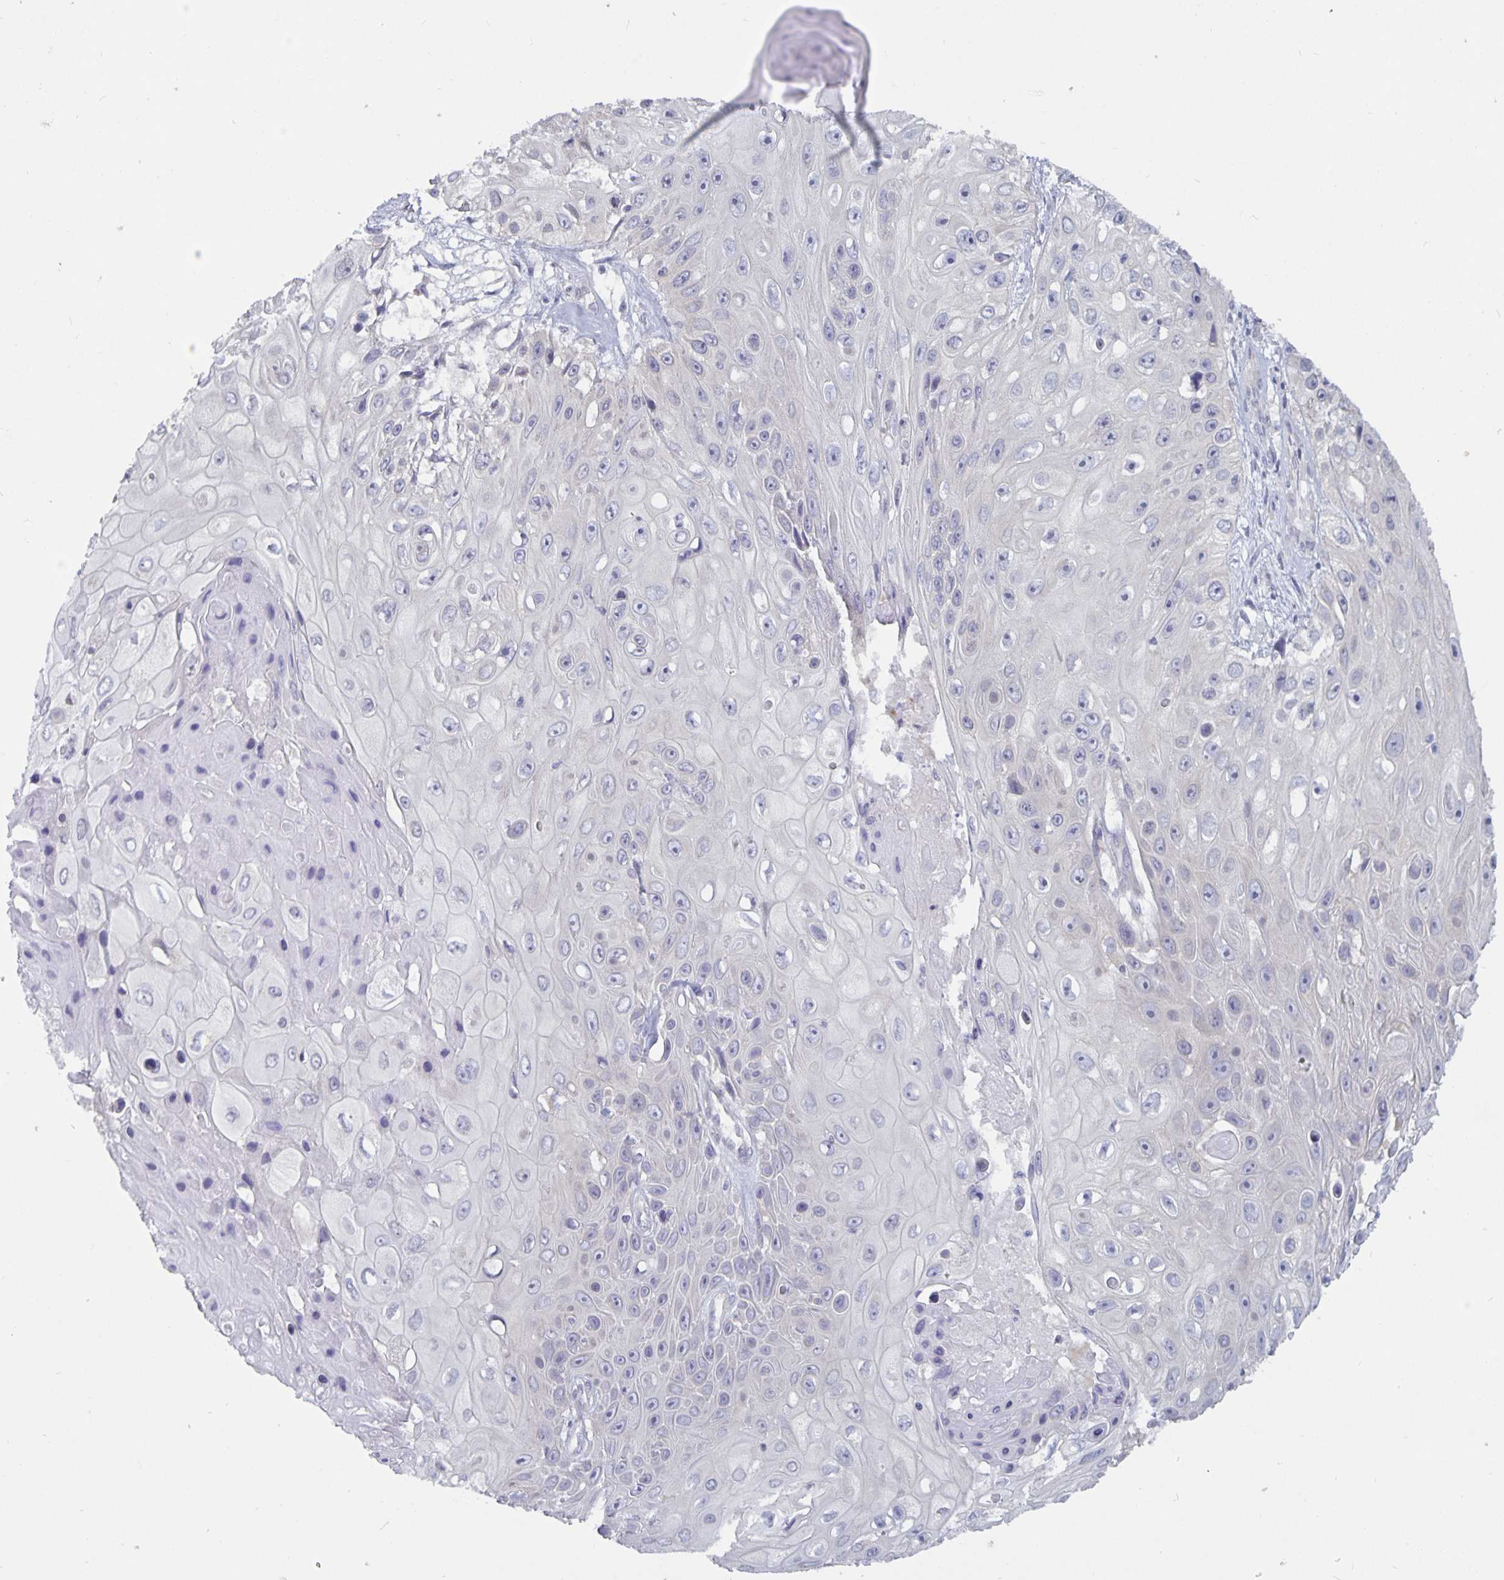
{"staining": {"intensity": "negative", "quantity": "none", "location": "none"}, "tissue": "skin cancer", "cell_type": "Tumor cells", "image_type": "cancer", "snomed": [{"axis": "morphology", "description": "Squamous cell carcinoma, NOS"}, {"axis": "topography", "description": "Skin"}], "caption": "A high-resolution histopathology image shows immunohistochemistry (IHC) staining of skin cancer, which exhibits no significant staining in tumor cells.", "gene": "PLCB3", "patient": {"sex": "male", "age": 82}}